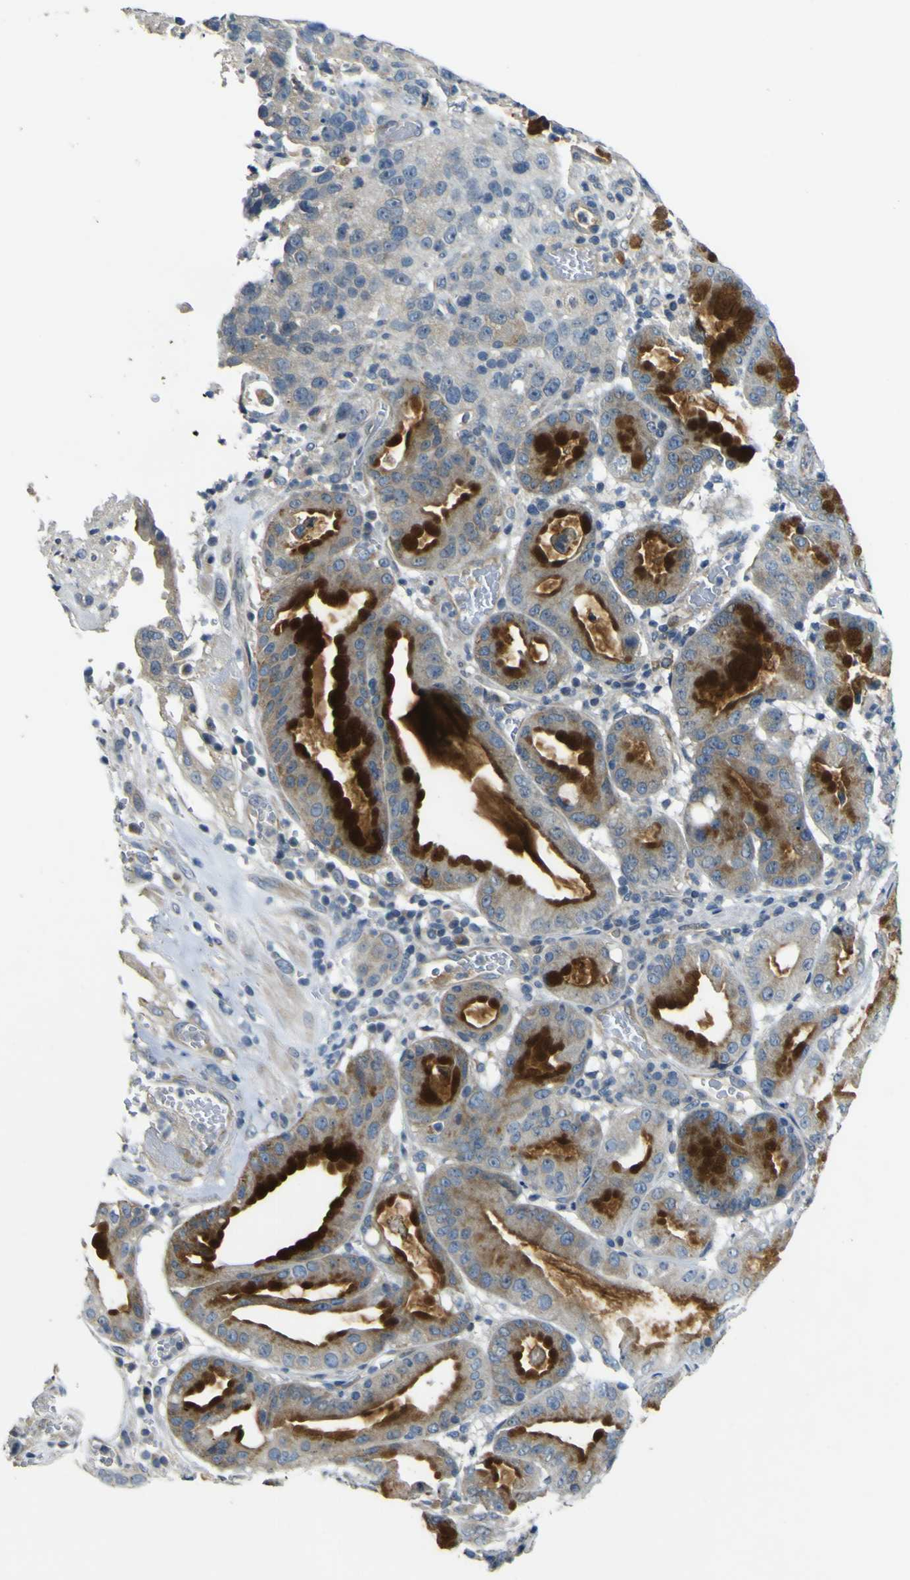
{"staining": {"intensity": "weak", "quantity": "<25%", "location": "cytoplasmic/membranous"}, "tissue": "stomach cancer", "cell_type": "Tumor cells", "image_type": "cancer", "snomed": [{"axis": "morphology", "description": "Normal tissue, NOS"}, {"axis": "morphology", "description": "Adenocarcinoma, NOS"}, {"axis": "topography", "description": "Stomach"}], "caption": "Tumor cells show no significant protein staining in stomach cancer (adenocarcinoma).", "gene": "LDLR", "patient": {"sex": "male", "age": 48}}